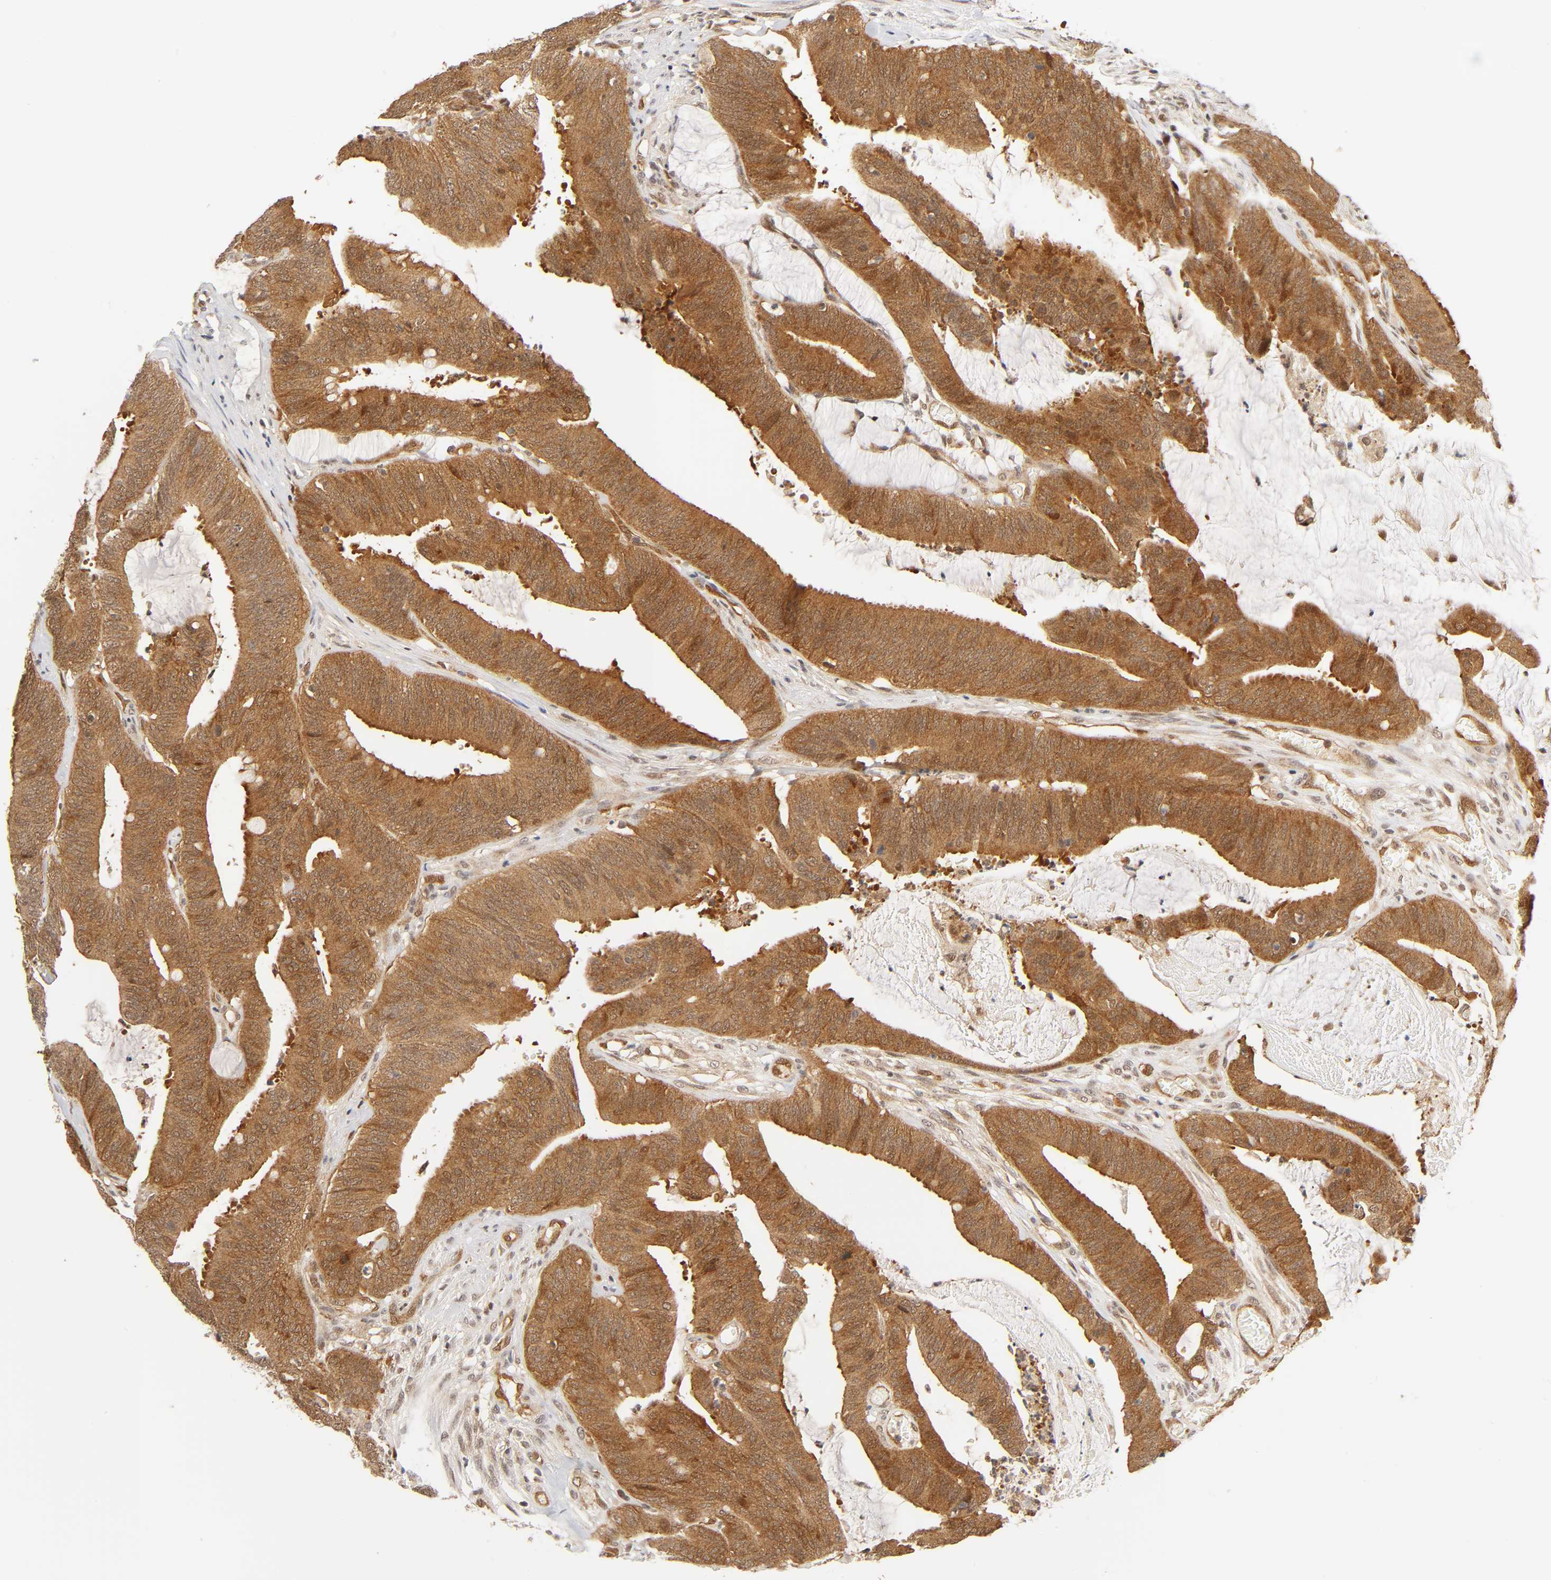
{"staining": {"intensity": "moderate", "quantity": ">75%", "location": "cytoplasmic/membranous,nuclear"}, "tissue": "colorectal cancer", "cell_type": "Tumor cells", "image_type": "cancer", "snomed": [{"axis": "morphology", "description": "Adenocarcinoma, NOS"}, {"axis": "topography", "description": "Rectum"}], "caption": "Protein analysis of adenocarcinoma (colorectal) tissue exhibits moderate cytoplasmic/membranous and nuclear expression in about >75% of tumor cells.", "gene": "CDC37", "patient": {"sex": "female", "age": 66}}